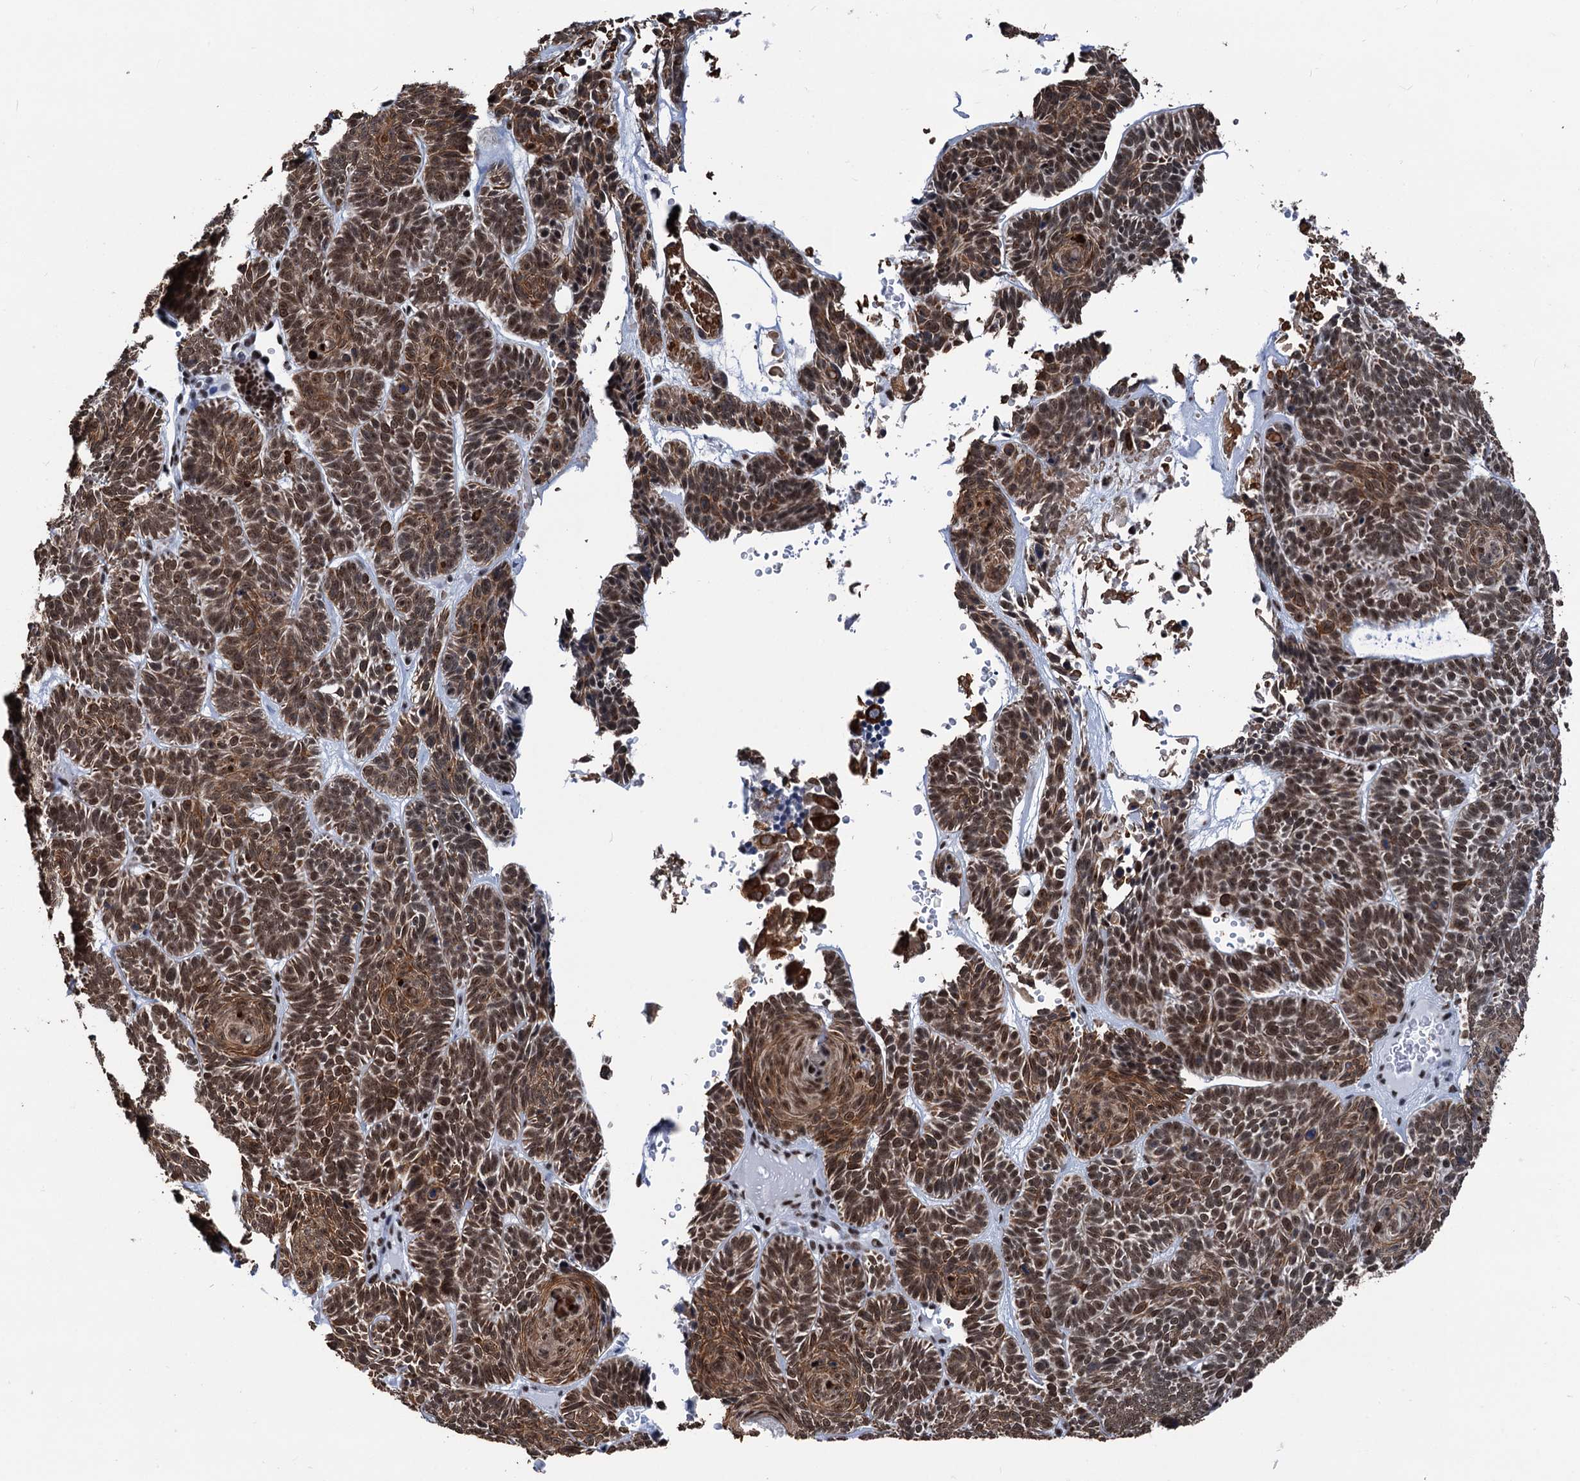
{"staining": {"intensity": "strong", "quantity": ">75%", "location": "nuclear"}, "tissue": "skin cancer", "cell_type": "Tumor cells", "image_type": "cancer", "snomed": [{"axis": "morphology", "description": "Basal cell carcinoma"}, {"axis": "topography", "description": "Skin"}], "caption": "IHC image of neoplastic tissue: human skin basal cell carcinoma stained using IHC demonstrates high levels of strong protein expression localized specifically in the nuclear of tumor cells, appearing as a nuclear brown color.", "gene": "DDX23", "patient": {"sex": "male", "age": 85}}